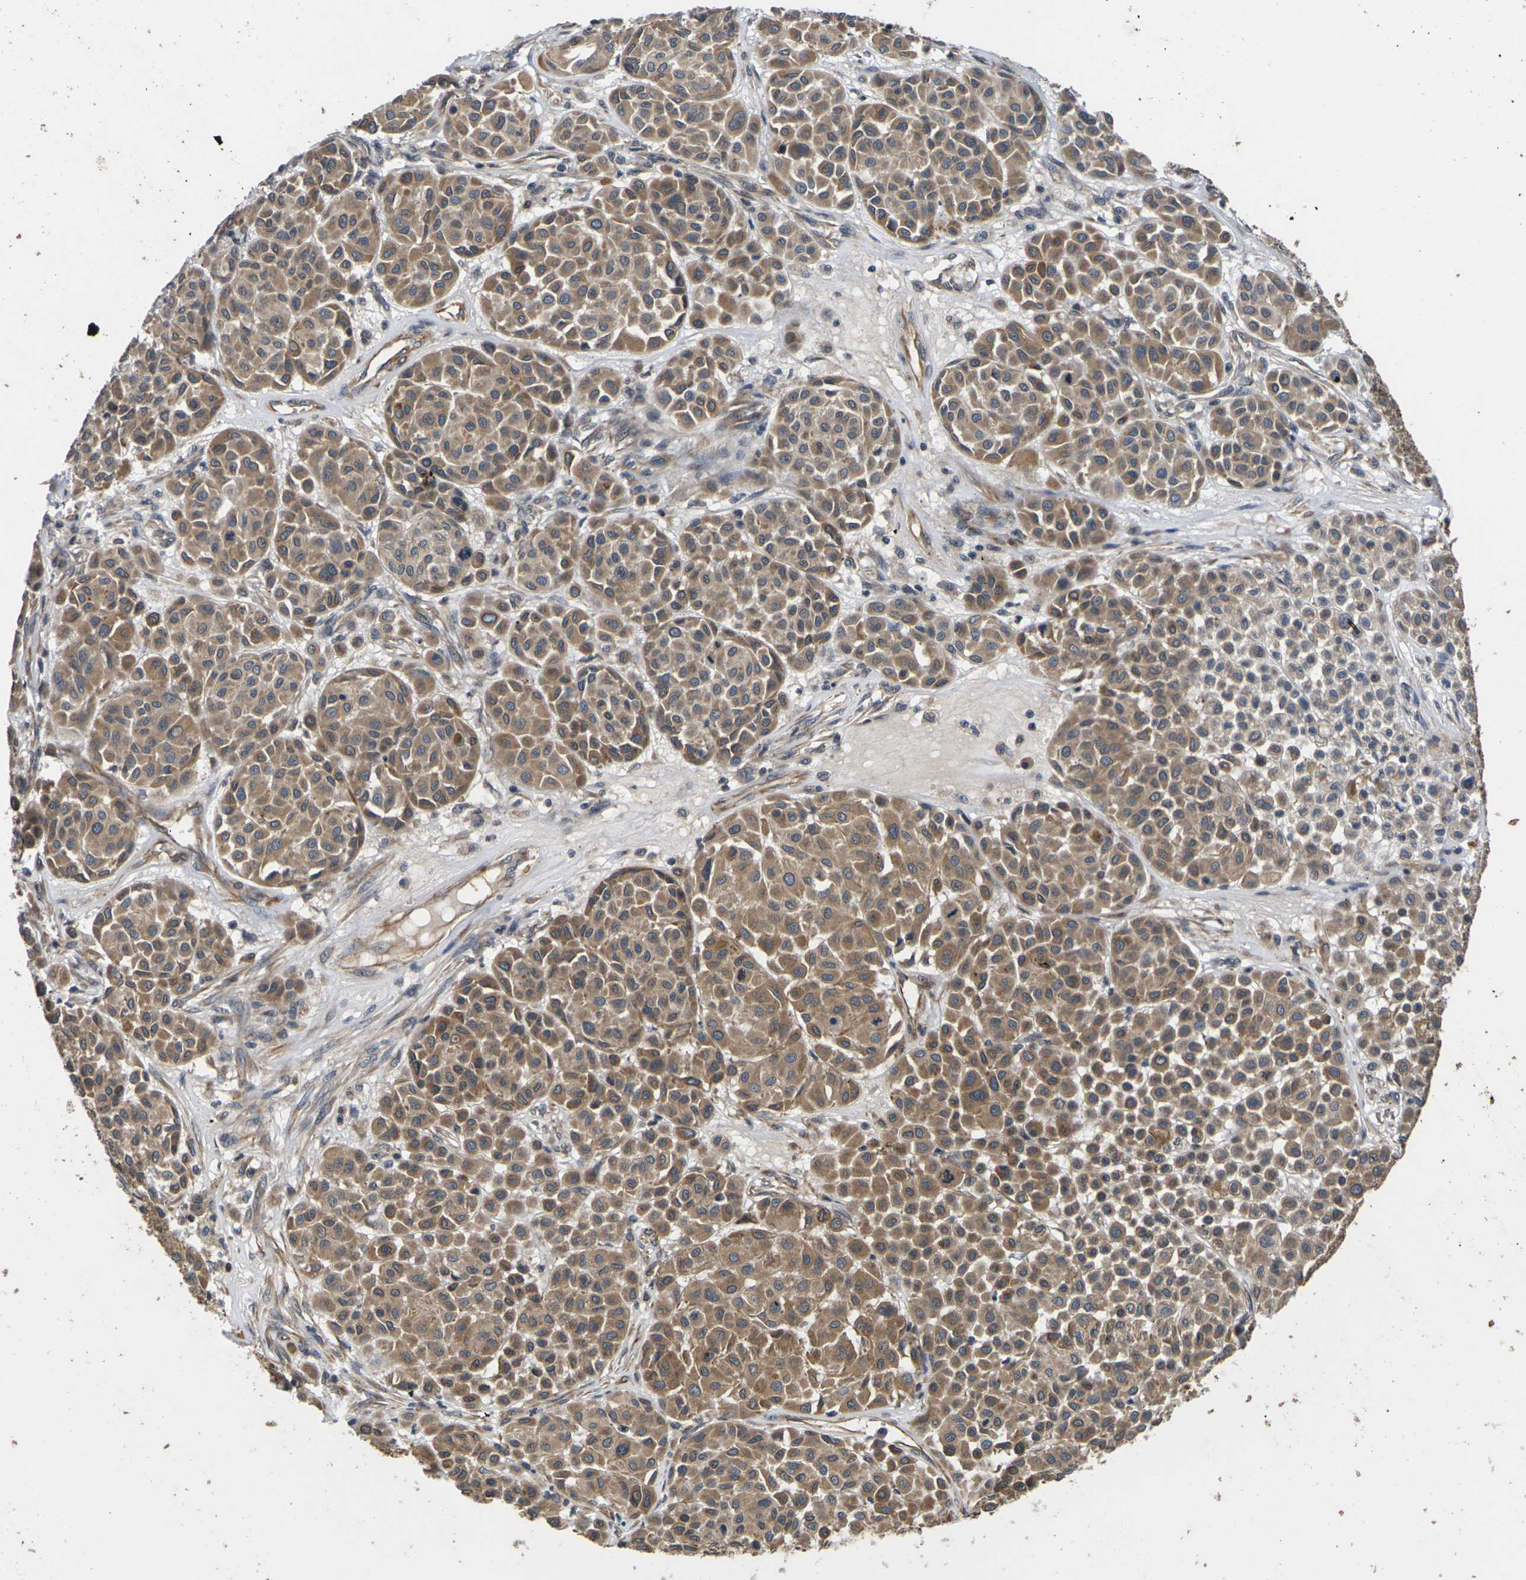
{"staining": {"intensity": "moderate", "quantity": ">75%", "location": "cytoplasmic/membranous"}, "tissue": "melanoma", "cell_type": "Tumor cells", "image_type": "cancer", "snomed": [{"axis": "morphology", "description": "Malignant melanoma, Metastatic site"}, {"axis": "topography", "description": "Soft tissue"}], "caption": "Immunohistochemical staining of melanoma exhibits medium levels of moderate cytoplasmic/membranous staining in approximately >75% of tumor cells. The staining was performed using DAB, with brown indicating positive protein expression. Nuclei are stained blue with hematoxylin.", "gene": "DKK2", "patient": {"sex": "male", "age": 41}}